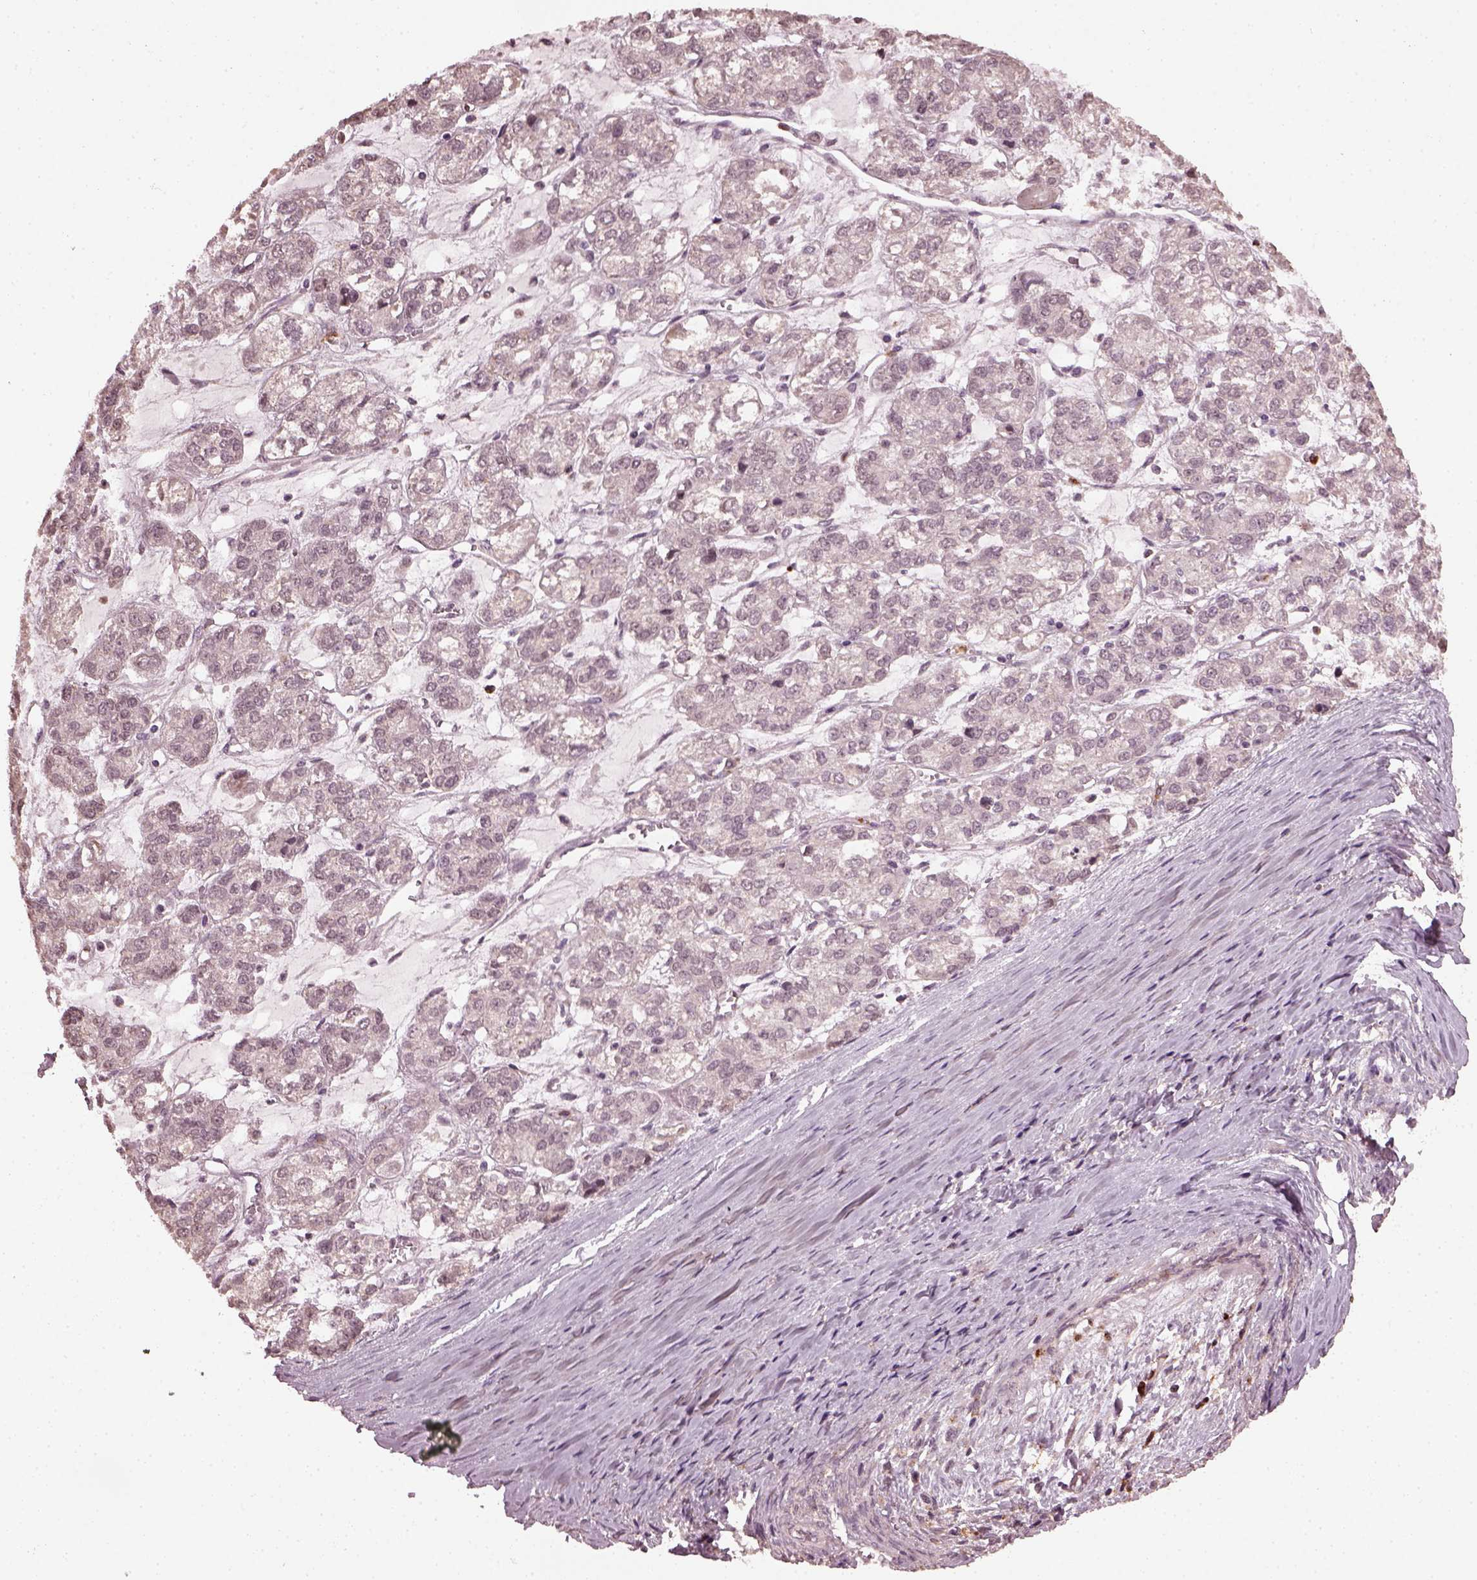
{"staining": {"intensity": "negative", "quantity": "none", "location": "none"}, "tissue": "ovarian cancer", "cell_type": "Tumor cells", "image_type": "cancer", "snomed": [{"axis": "morphology", "description": "Carcinoma, endometroid"}, {"axis": "topography", "description": "Ovary"}], "caption": "Ovarian cancer (endometroid carcinoma) was stained to show a protein in brown. There is no significant expression in tumor cells.", "gene": "RUFY3", "patient": {"sex": "female", "age": 64}}